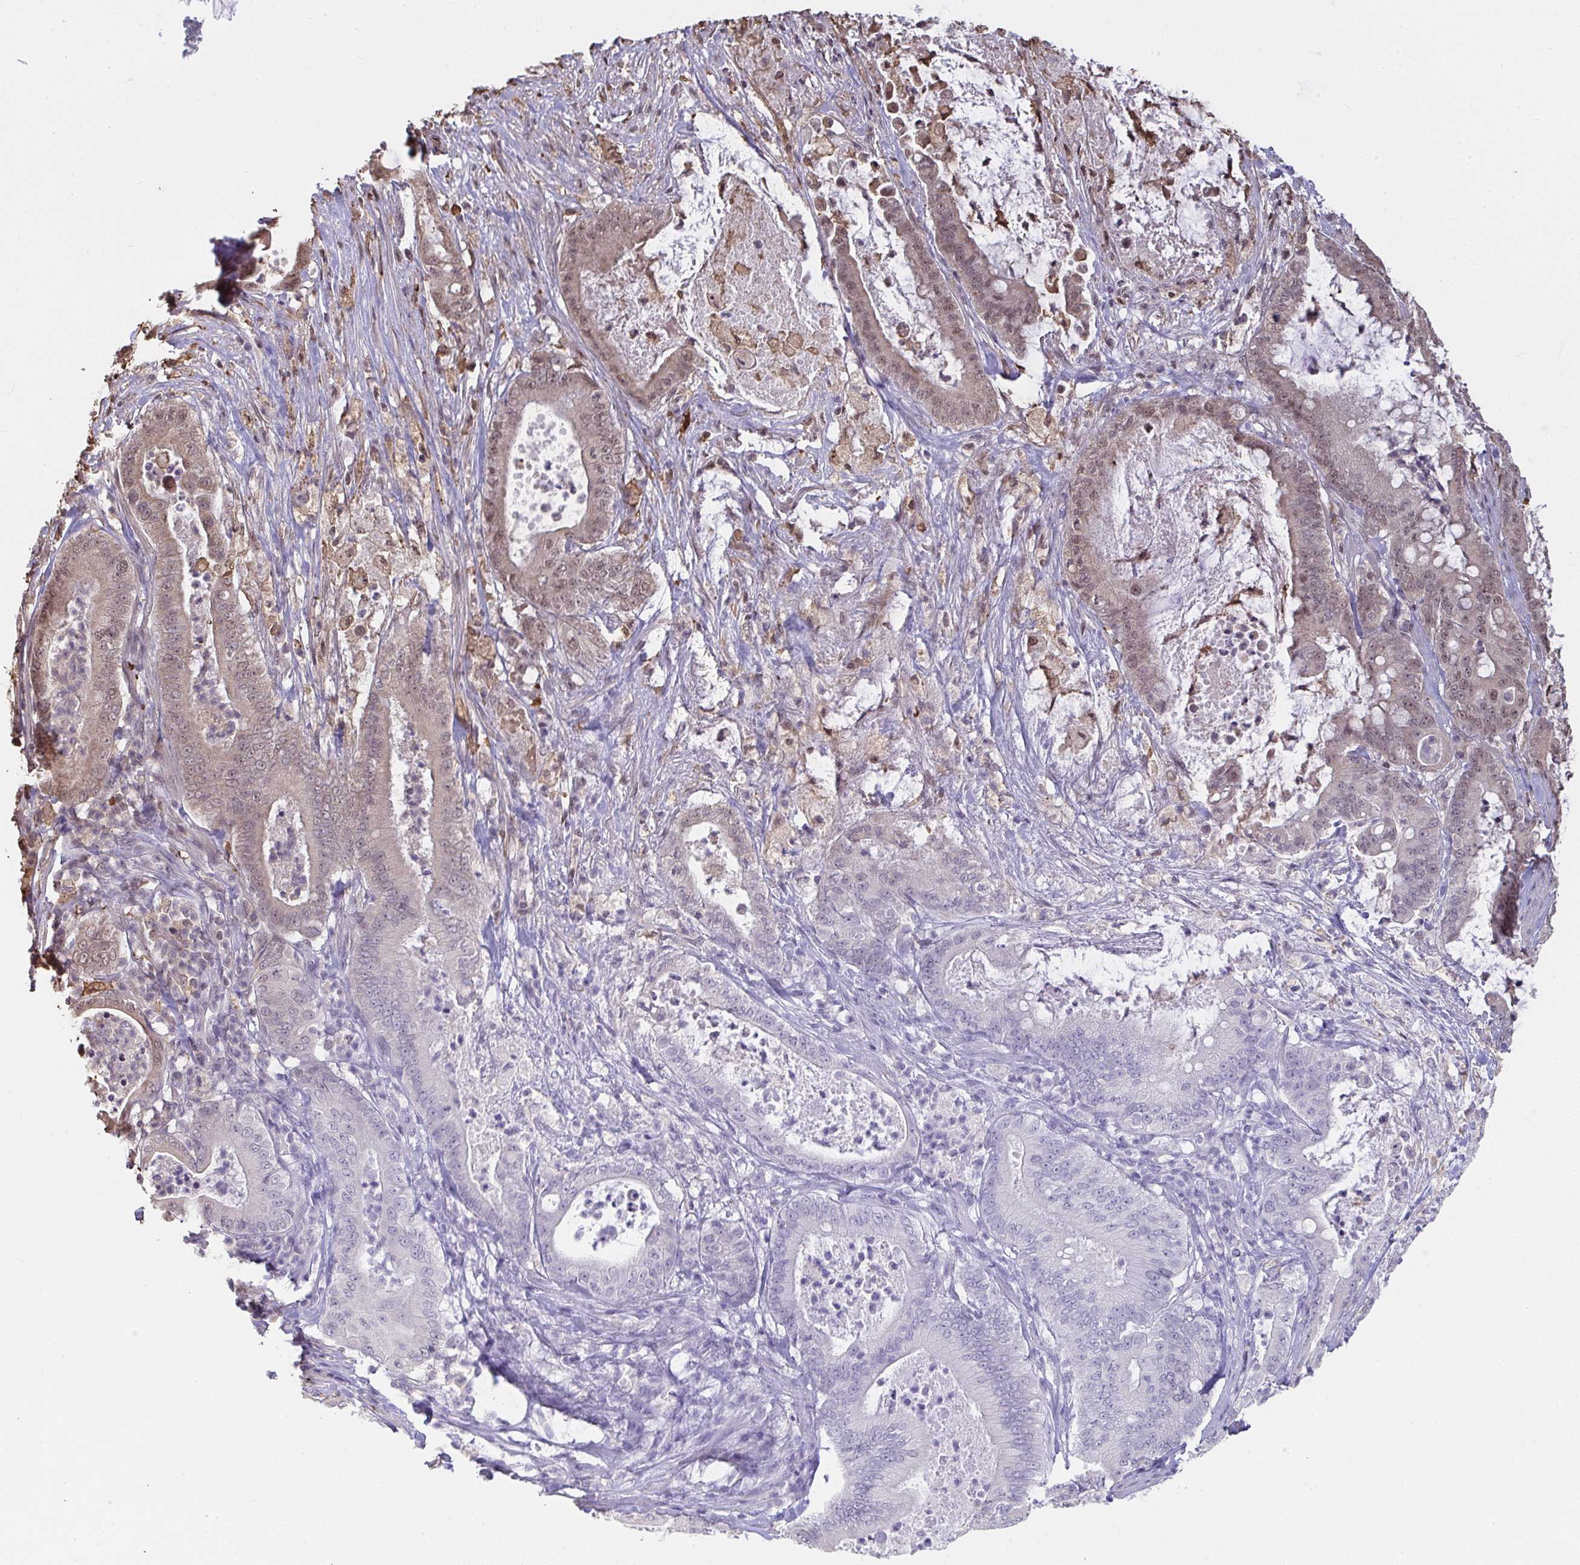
{"staining": {"intensity": "weak", "quantity": "25%-75%", "location": "cytoplasmic/membranous,nuclear"}, "tissue": "pancreatic cancer", "cell_type": "Tumor cells", "image_type": "cancer", "snomed": [{"axis": "morphology", "description": "Adenocarcinoma, NOS"}, {"axis": "topography", "description": "Pancreas"}], "caption": "Weak cytoplasmic/membranous and nuclear positivity is seen in about 25%-75% of tumor cells in adenocarcinoma (pancreatic).", "gene": "SAP30", "patient": {"sex": "male", "age": 71}}